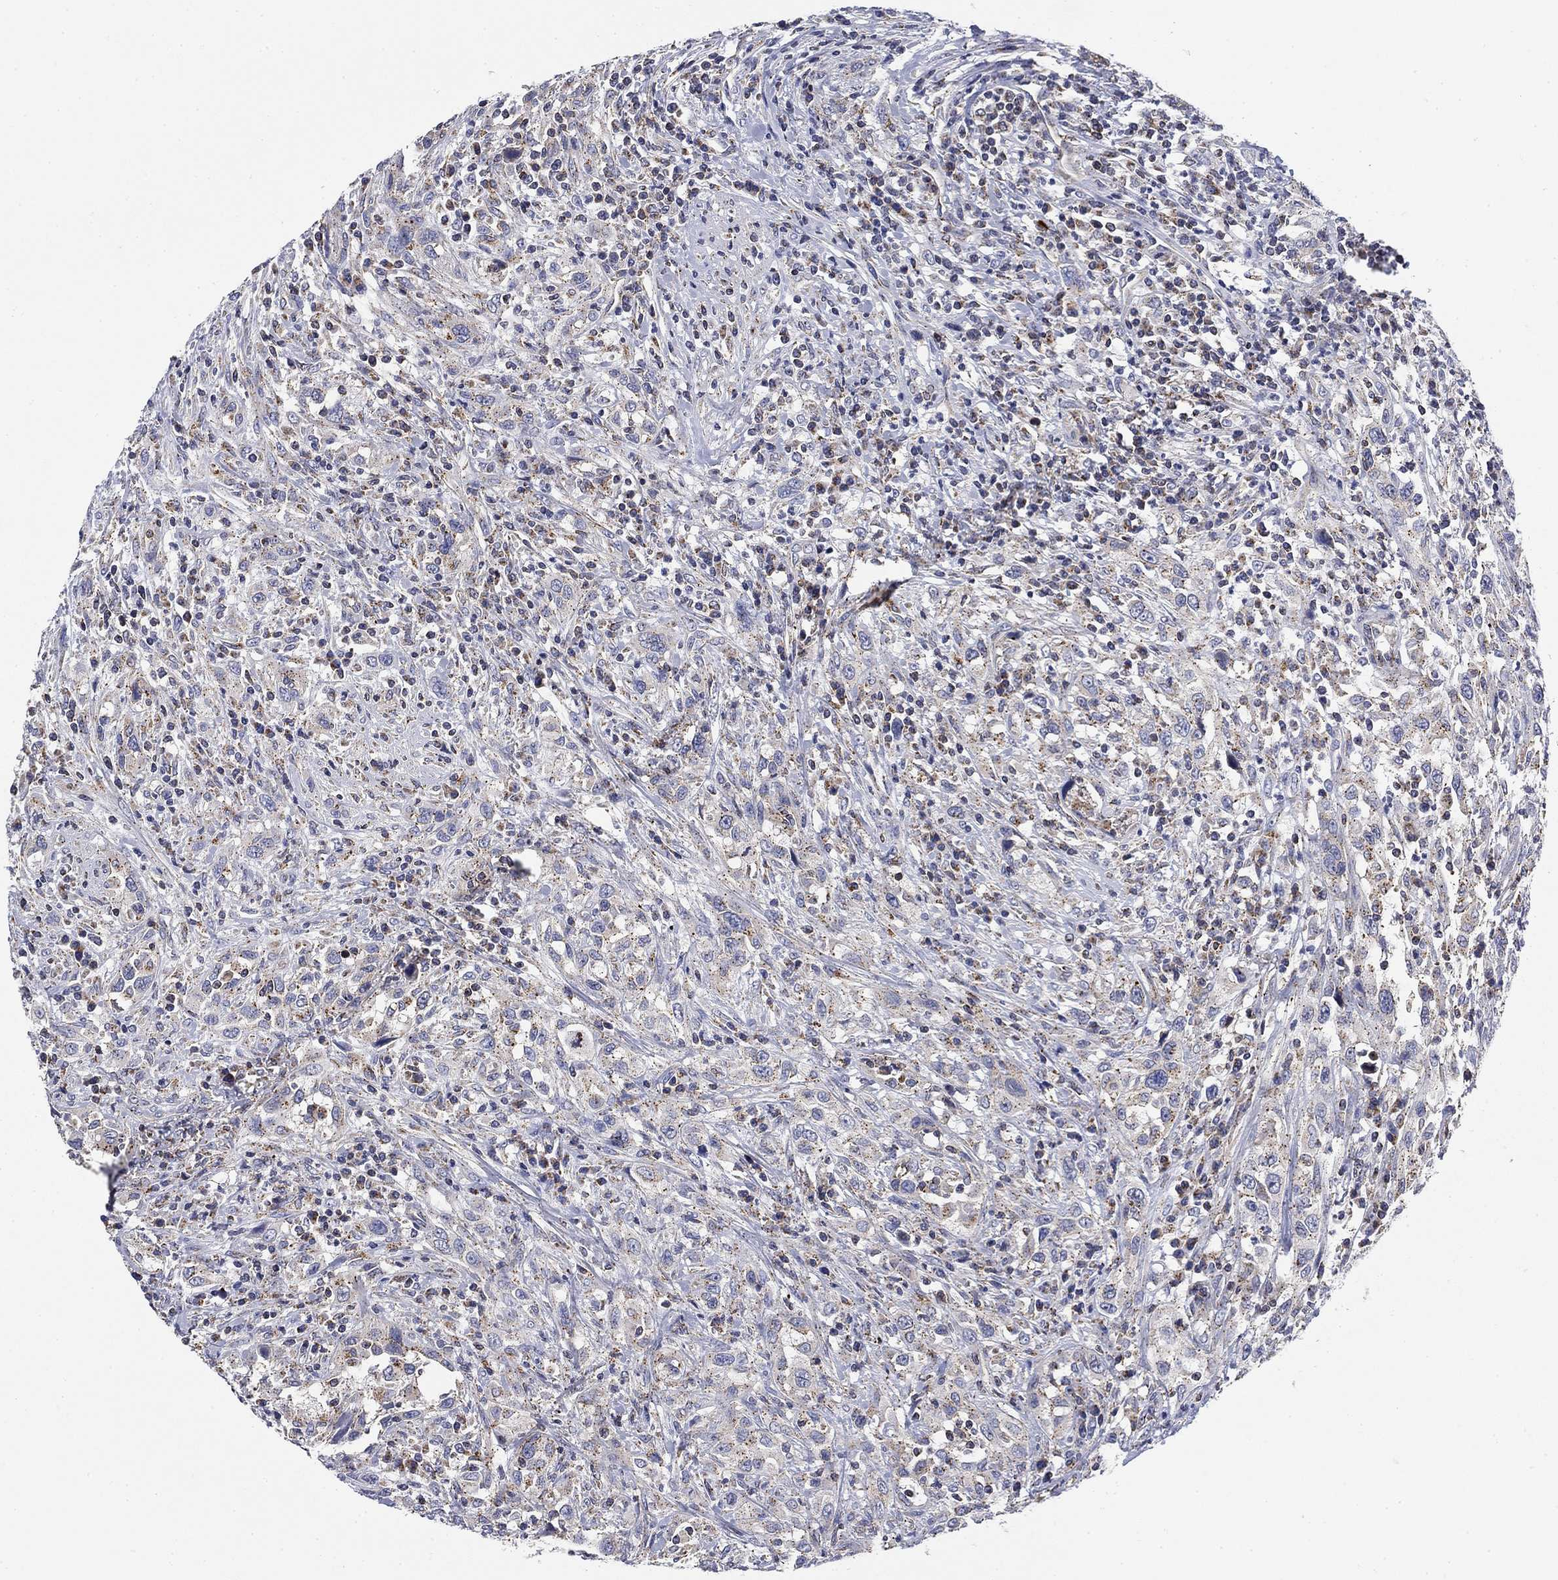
{"staining": {"intensity": "weak", "quantity": "<25%", "location": "cytoplasmic/membranous"}, "tissue": "urothelial cancer", "cell_type": "Tumor cells", "image_type": "cancer", "snomed": [{"axis": "morphology", "description": "Urothelial carcinoma, NOS"}, {"axis": "morphology", "description": "Urothelial carcinoma, High grade"}, {"axis": "topography", "description": "Urinary bladder"}], "caption": "Immunohistochemistry (IHC) of transitional cell carcinoma reveals no expression in tumor cells.", "gene": "NACAD", "patient": {"sex": "female", "age": 64}}